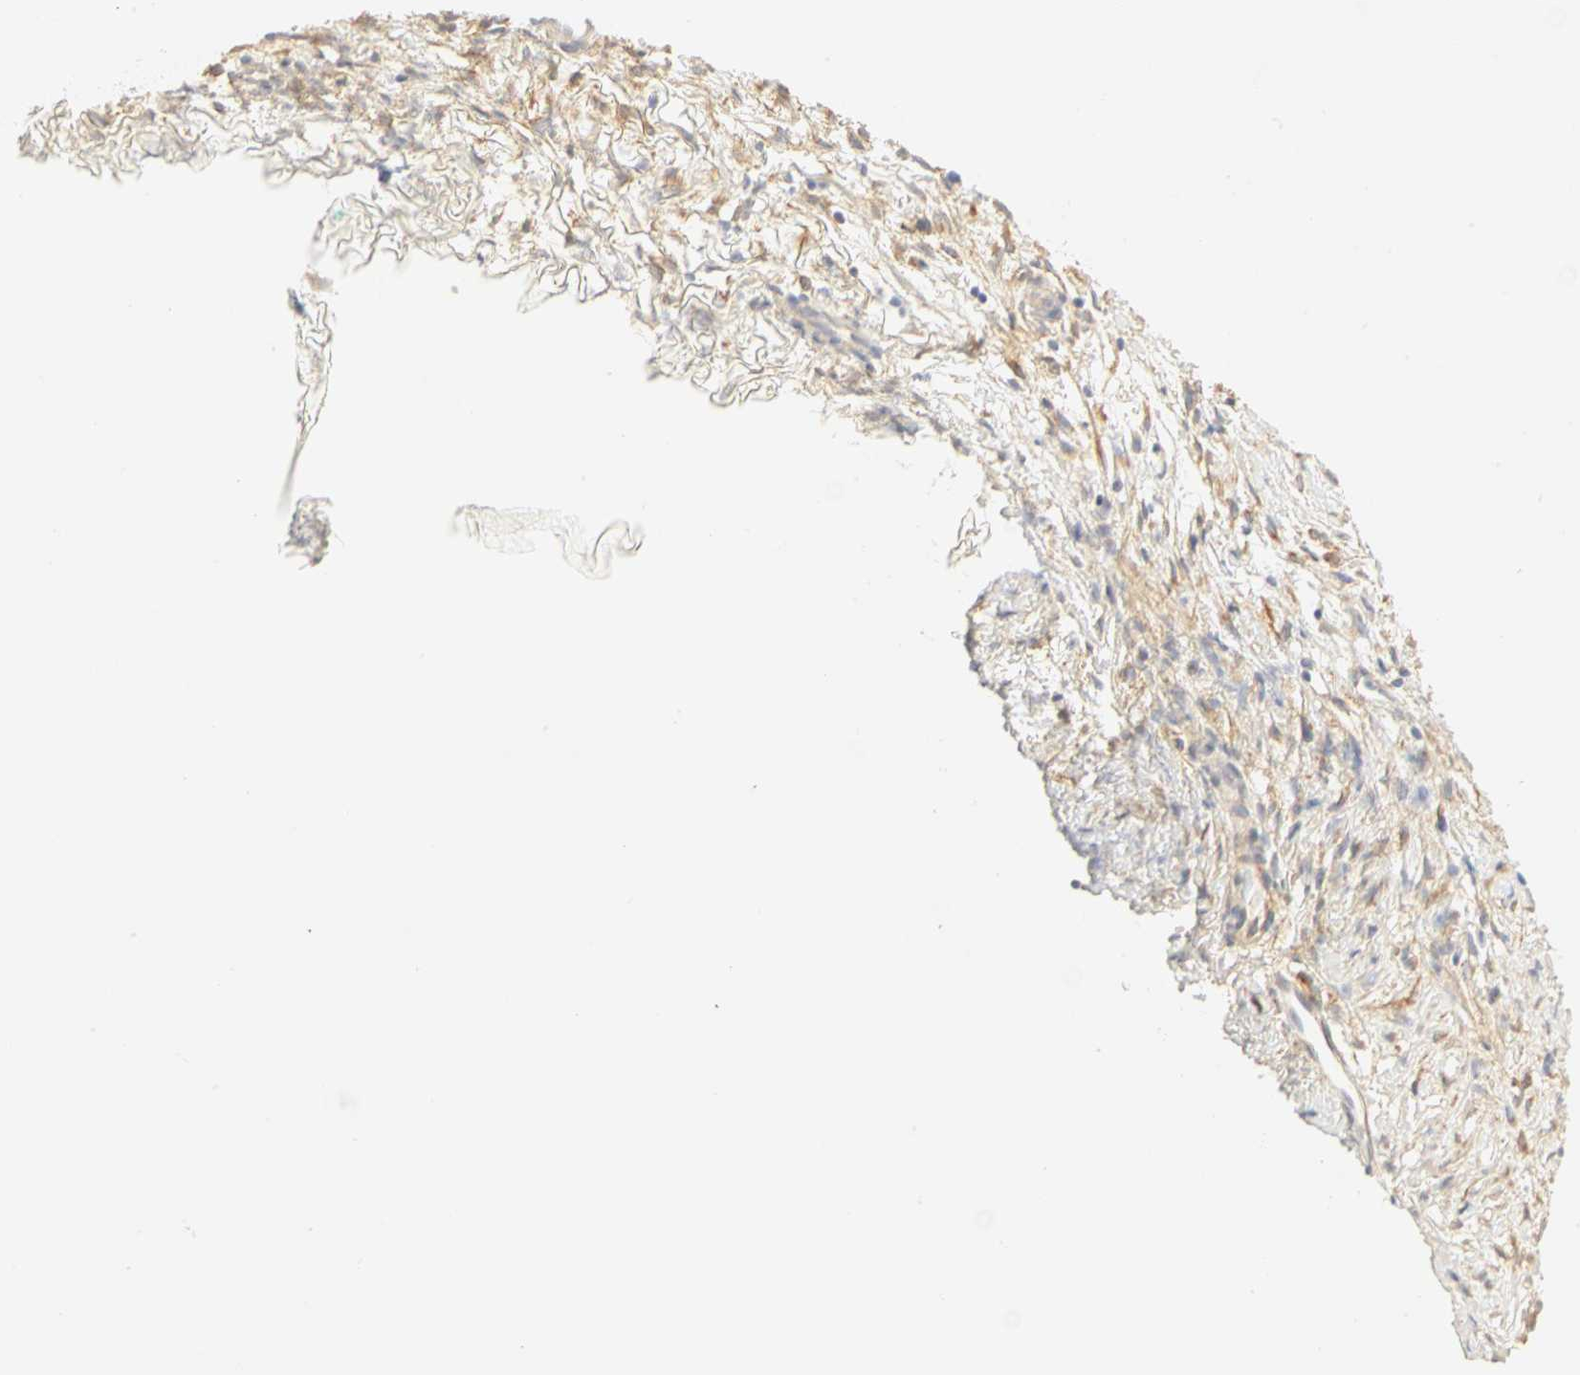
{"staining": {"intensity": "weak", "quantity": "25%-75%", "location": "cytoplasmic/membranous"}, "tissue": "ovarian cancer", "cell_type": "Tumor cells", "image_type": "cancer", "snomed": [{"axis": "morphology", "description": "Carcinoma, endometroid"}, {"axis": "topography", "description": "Ovary"}], "caption": "This photomicrograph exhibits ovarian cancer stained with IHC to label a protein in brown. The cytoplasmic/membranous of tumor cells show weak positivity for the protein. Nuclei are counter-stained blue.", "gene": "GNRH2", "patient": {"sex": "female", "age": 42}}